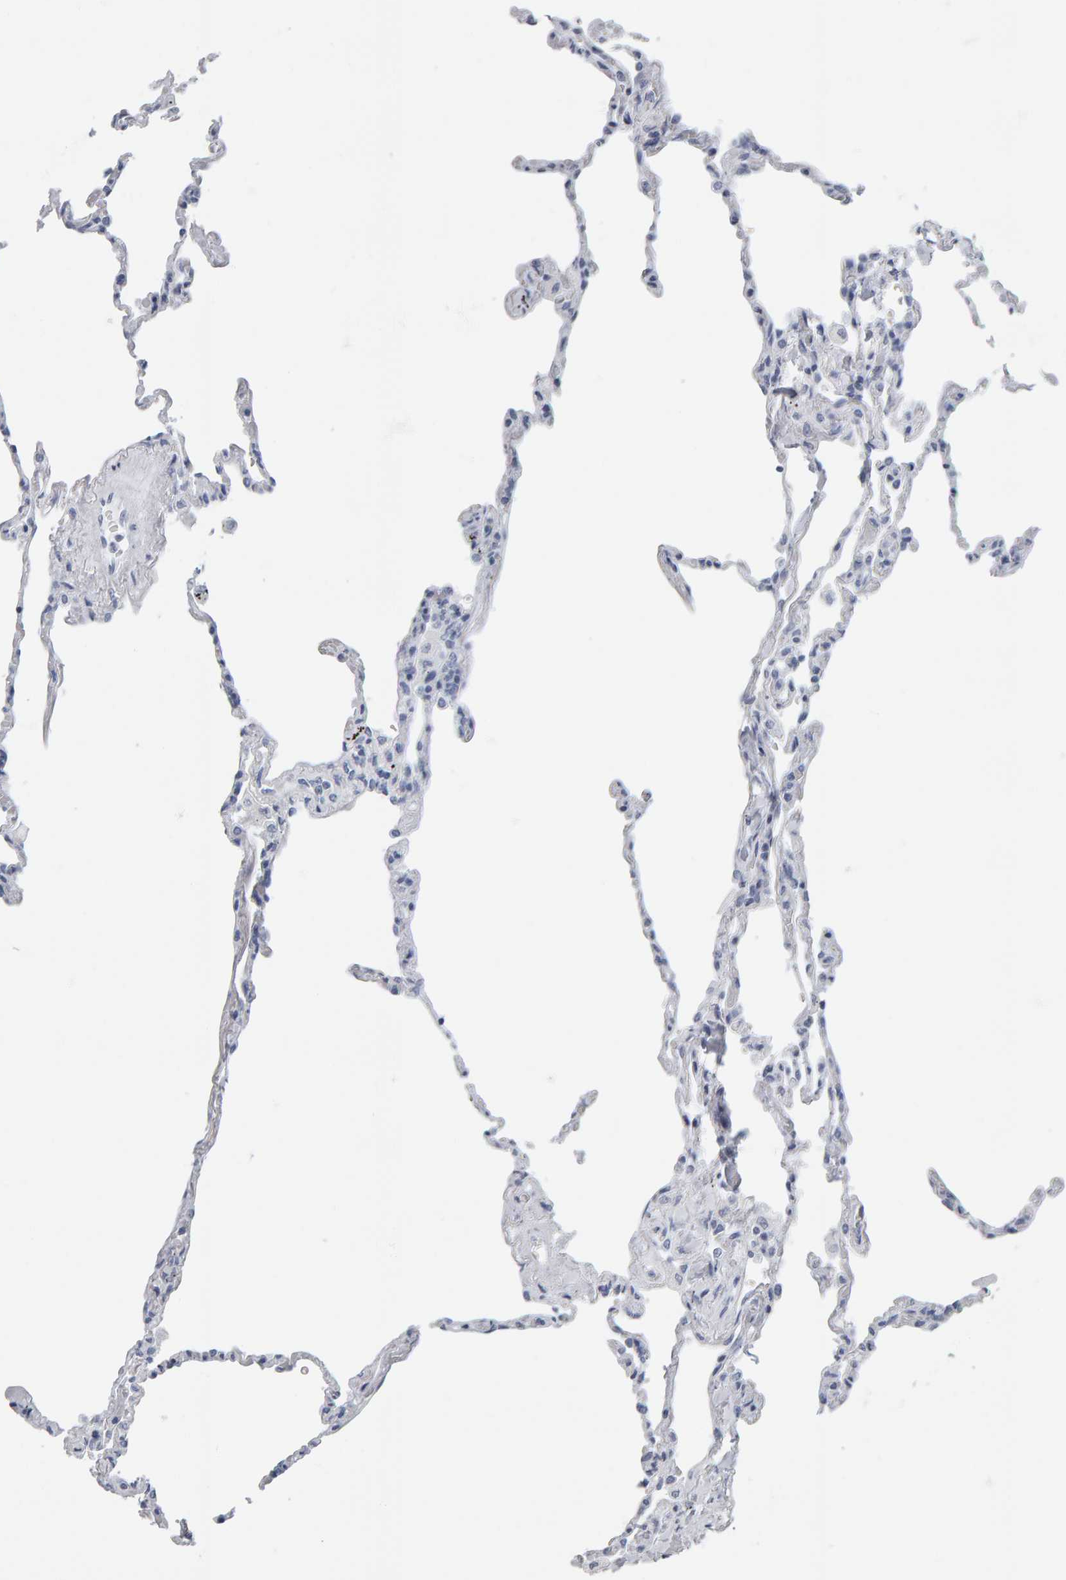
{"staining": {"intensity": "negative", "quantity": "none", "location": "none"}, "tissue": "lung", "cell_type": "Alveolar cells", "image_type": "normal", "snomed": [{"axis": "morphology", "description": "Normal tissue, NOS"}, {"axis": "topography", "description": "Lung"}], "caption": "Immunohistochemistry of unremarkable lung reveals no positivity in alveolar cells.", "gene": "SPACA3", "patient": {"sex": "male", "age": 59}}